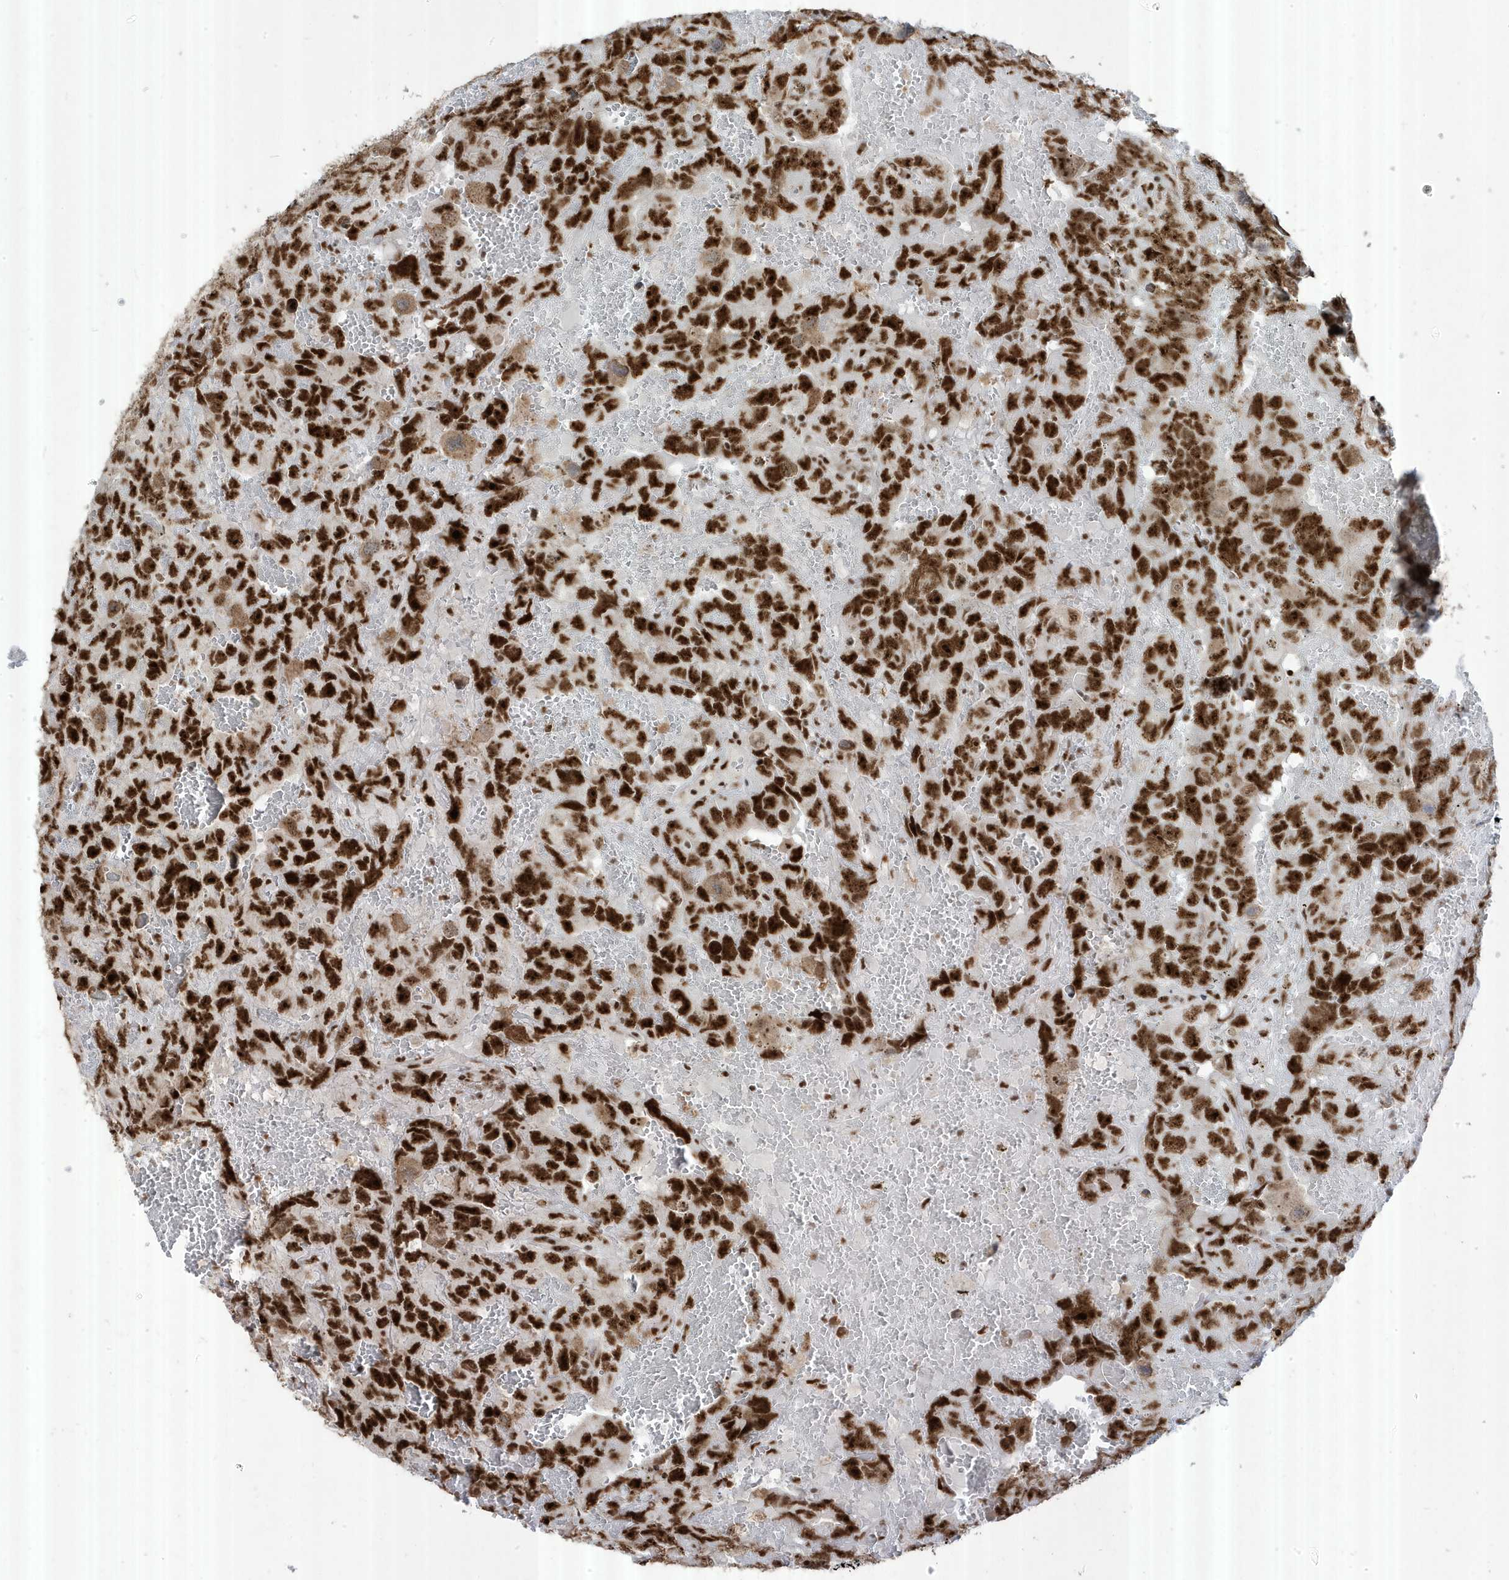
{"staining": {"intensity": "strong", "quantity": ">75%", "location": "nuclear"}, "tissue": "testis cancer", "cell_type": "Tumor cells", "image_type": "cancer", "snomed": [{"axis": "morphology", "description": "Carcinoma, Embryonal, NOS"}, {"axis": "topography", "description": "Testis"}], "caption": "This micrograph displays embryonal carcinoma (testis) stained with immunohistochemistry to label a protein in brown. The nuclear of tumor cells show strong positivity for the protein. Nuclei are counter-stained blue.", "gene": "MTREX", "patient": {"sex": "male", "age": 45}}